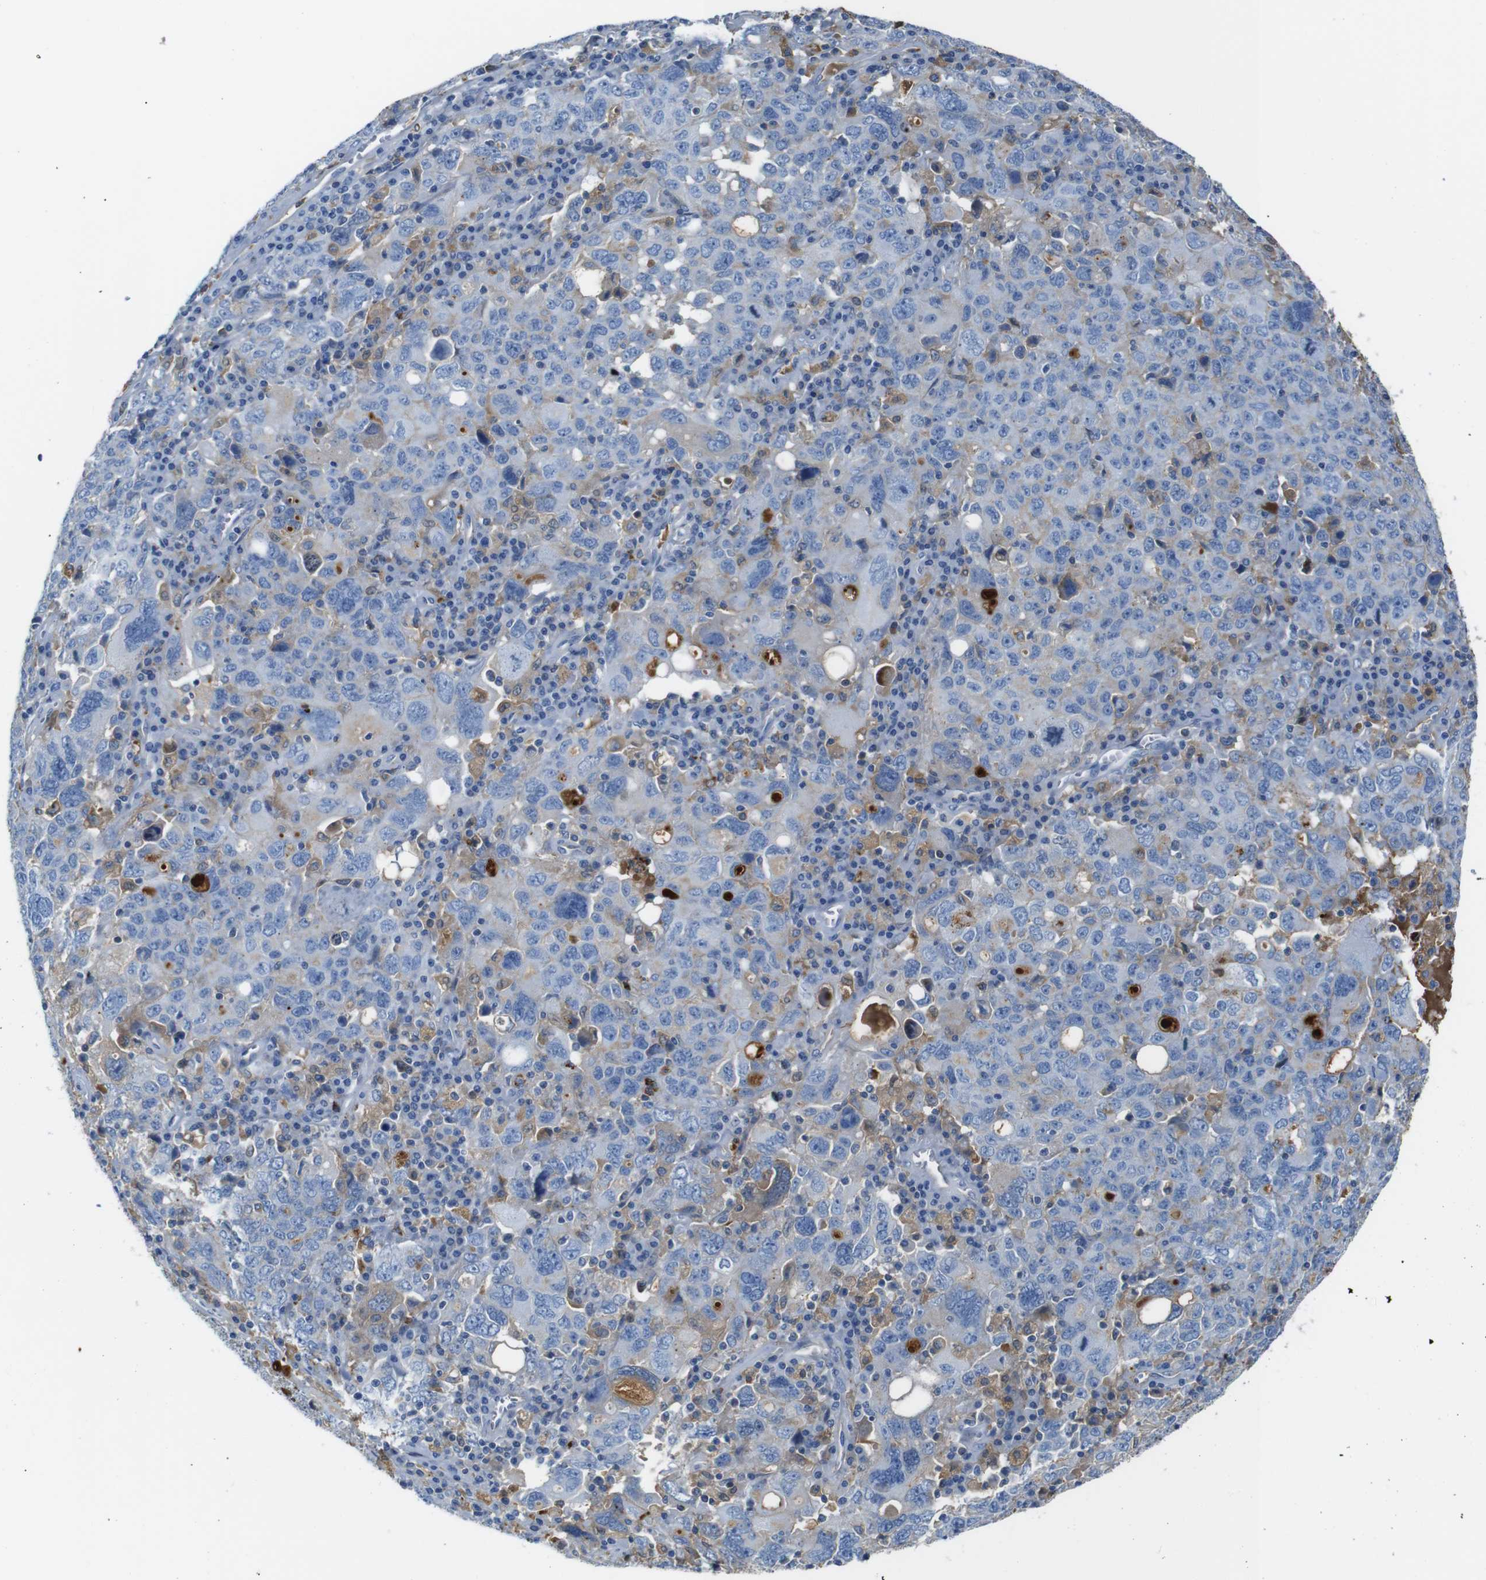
{"staining": {"intensity": "strong", "quantity": "<25%", "location": "cytoplasmic/membranous"}, "tissue": "ovarian cancer", "cell_type": "Tumor cells", "image_type": "cancer", "snomed": [{"axis": "morphology", "description": "Carcinoma, endometroid"}, {"axis": "topography", "description": "Ovary"}], "caption": "Approximately <25% of tumor cells in ovarian cancer reveal strong cytoplasmic/membranous protein positivity as visualized by brown immunohistochemical staining.", "gene": "SERPINA1", "patient": {"sex": "female", "age": 62}}